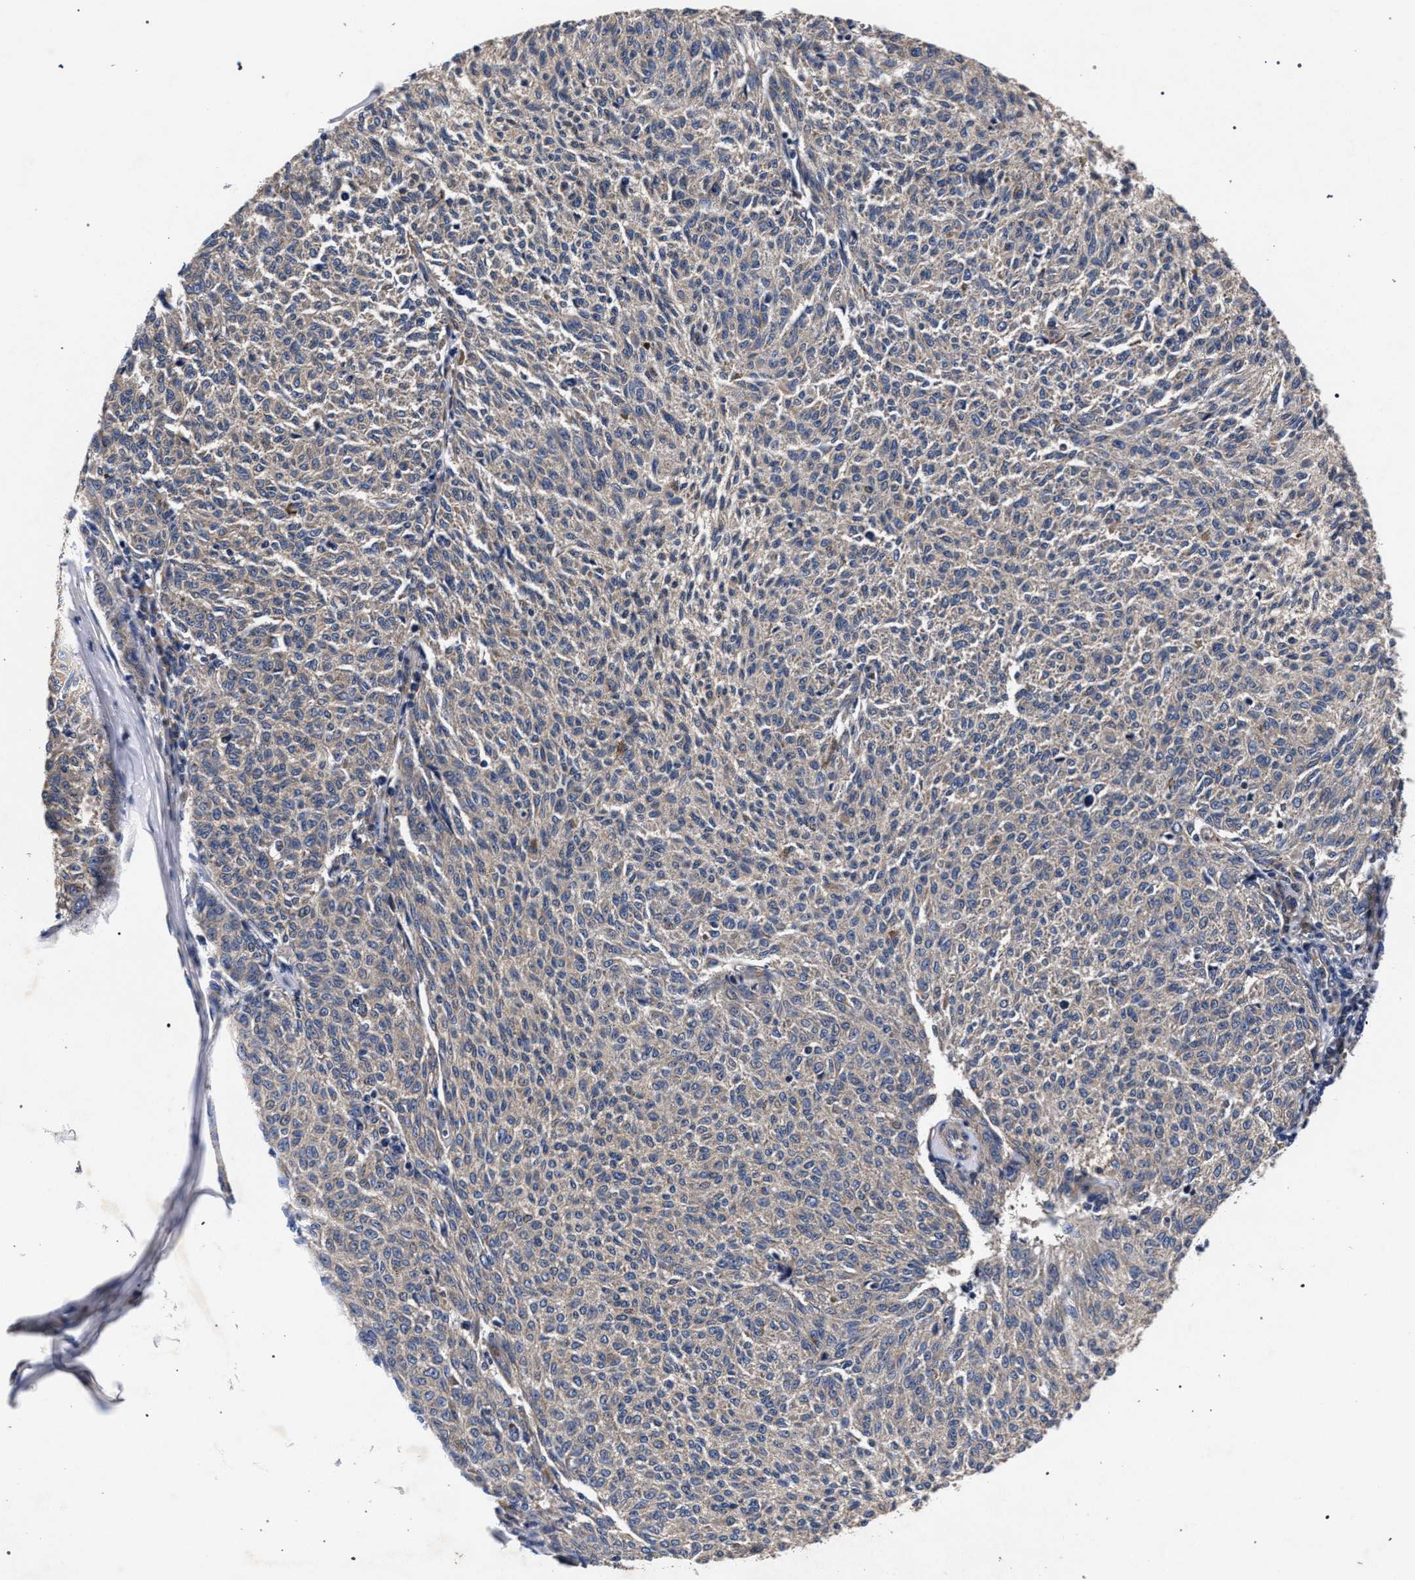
{"staining": {"intensity": "weak", "quantity": "25%-75%", "location": "cytoplasmic/membranous"}, "tissue": "melanoma", "cell_type": "Tumor cells", "image_type": "cancer", "snomed": [{"axis": "morphology", "description": "Malignant melanoma, NOS"}, {"axis": "topography", "description": "Skin"}], "caption": "Human malignant melanoma stained with a protein marker shows weak staining in tumor cells.", "gene": "CFAP95", "patient": {"sex": "female", "age": 72}}